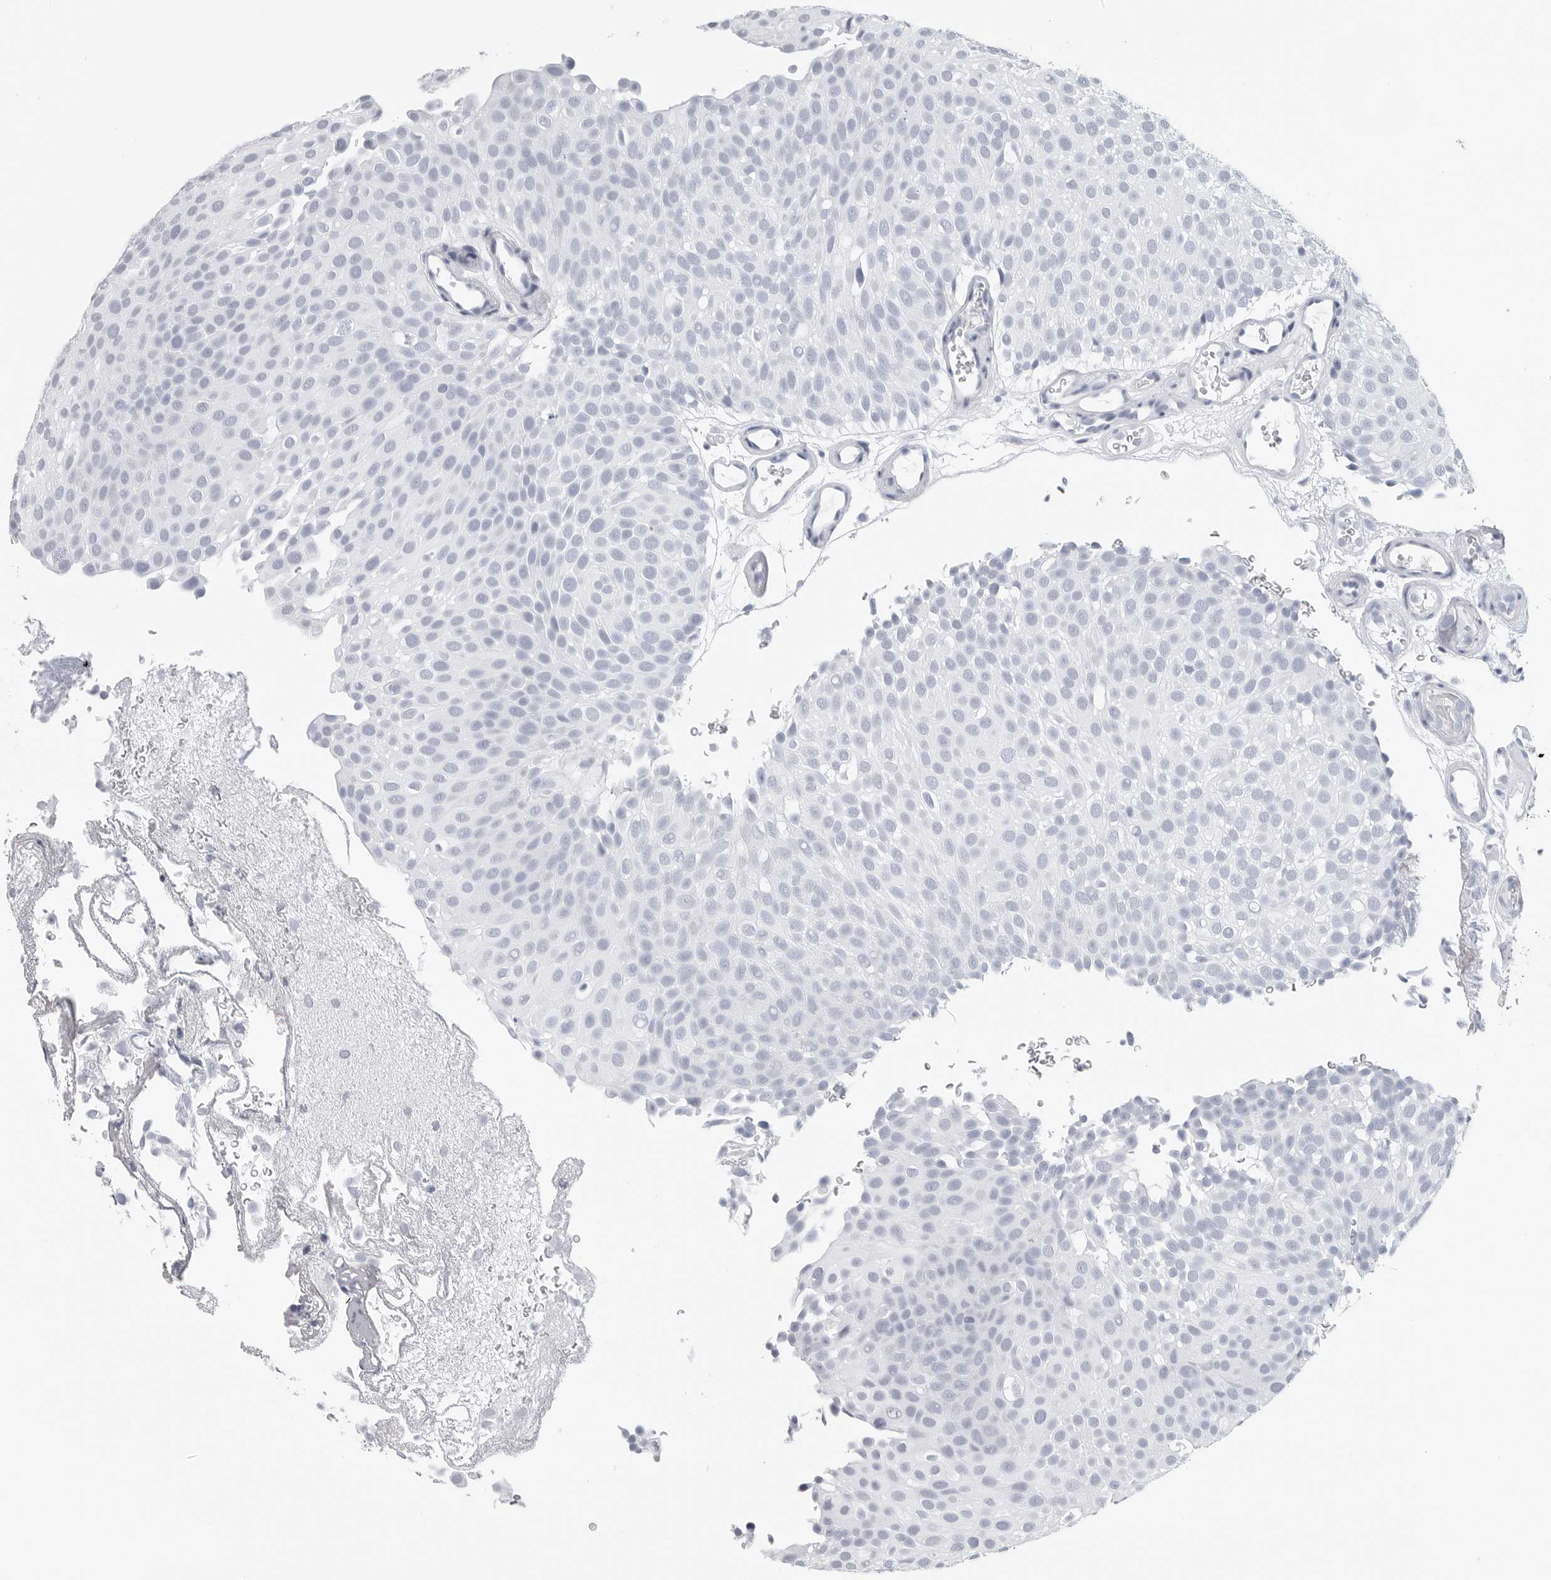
{"staining": {"intensity": "negative", "quantity": "none", "location": "none"}, "tissue": "urothelial cancer", "cell_type": "Tumor cells", "image_type": "cancer", "snomed": [{"axis": "morphology", "description": "Urothelial carcinoma, Low grade"}, {"axis": "topography", "description": "Urinary bladder"}], "caption": "IHC of urothelial cancer demonstrates no positivity in tumor cells.", "gene": "CSH1", "patient": {"sex": "male", "age": 78}}